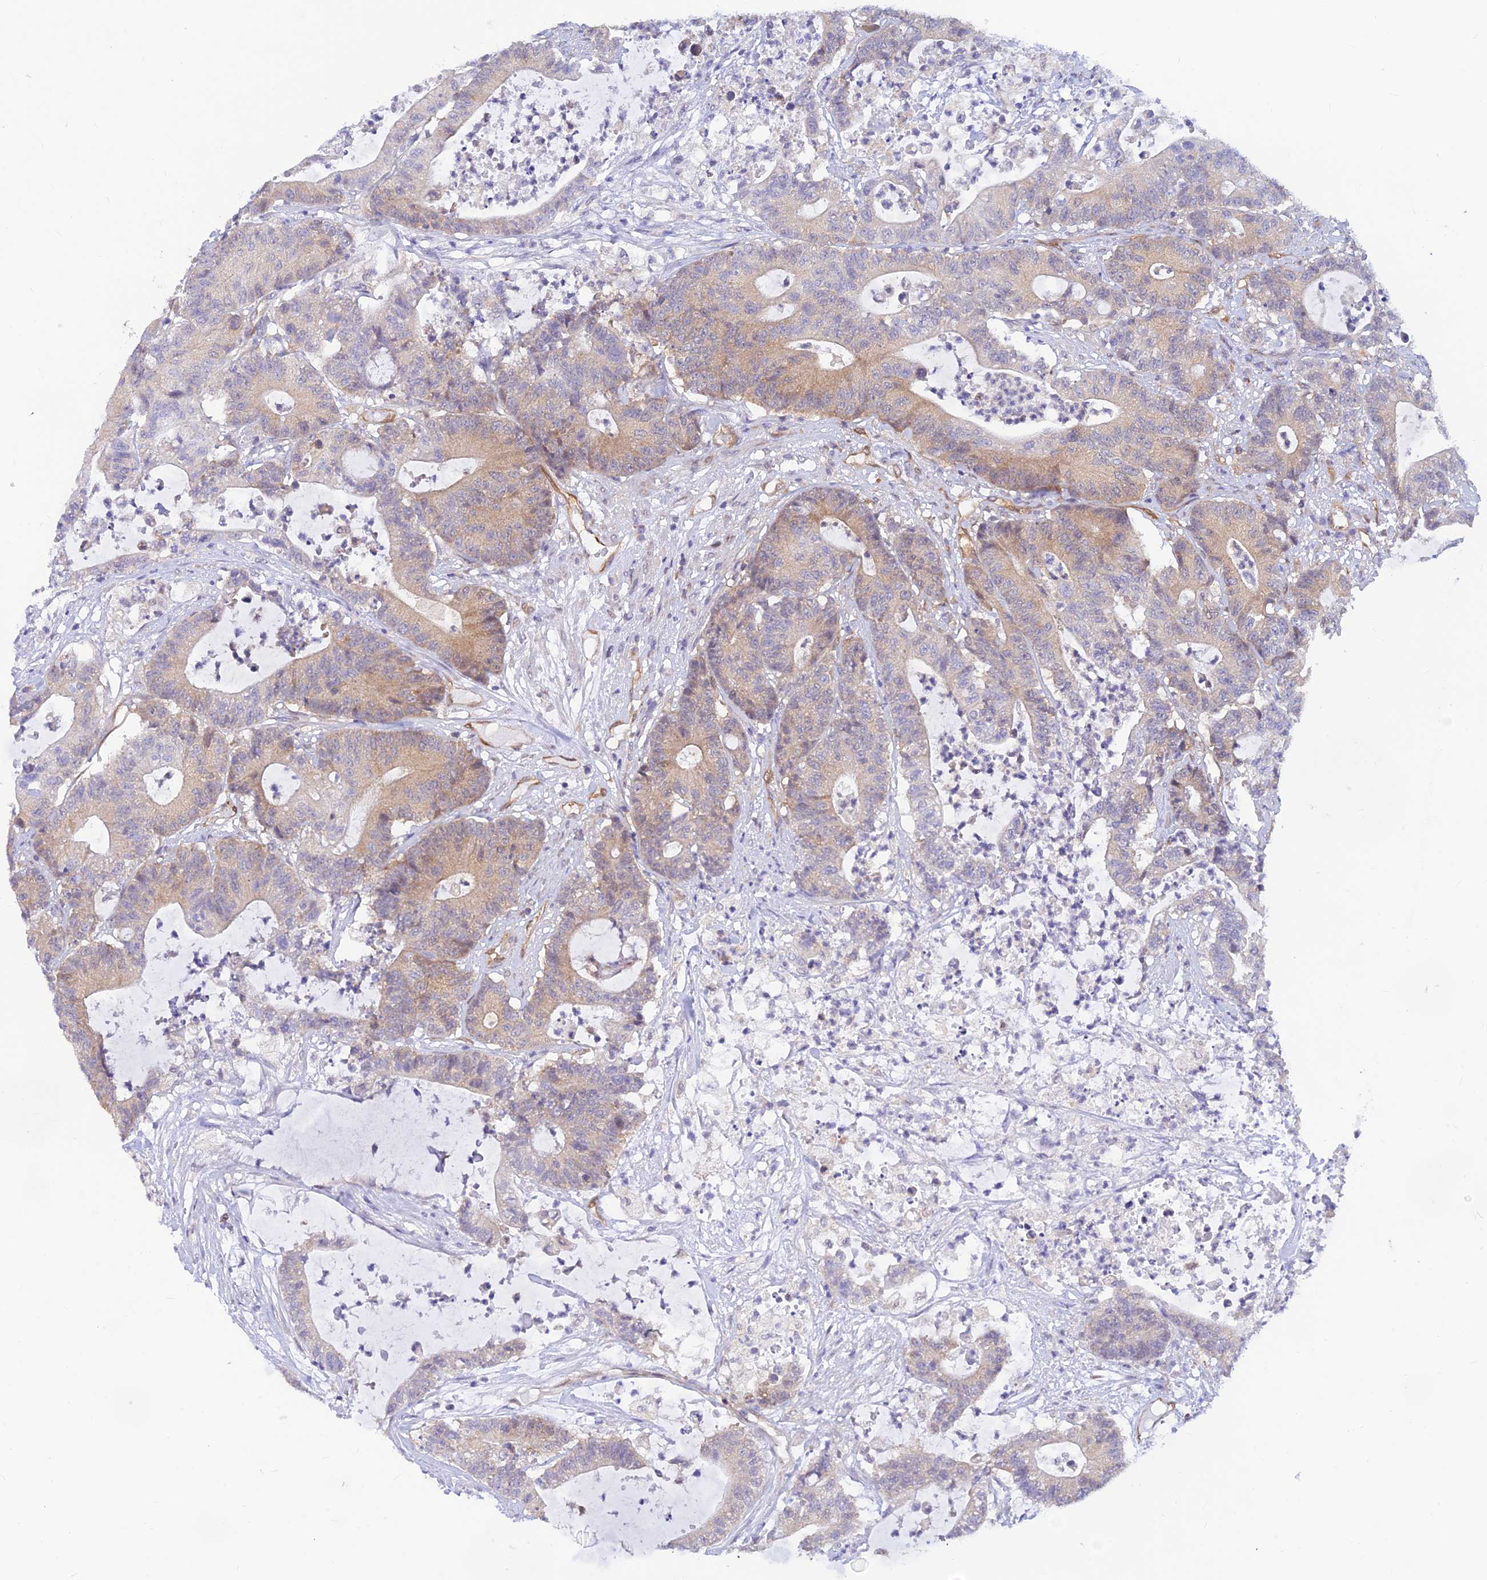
{"staining": {"intensity": "weak", "quantity": "25%-75%", "location": "cytoplasmic/membranous"}, "tissue": "colorectal cancer", "cell_type": "Tumor cells", "image_type": "cancer", "snomed": [{"axis": "morphology", "description": "Adenocarcinoma, NOS"}, {"axis": "topography", "description": "Colon"}], "caption": "Colorectal adenocarcinoma stained with a protein marker displays weak staining in tumor cells.", "gene": "LYSMD2", "patient": {"sex": "female", "age": 84}}